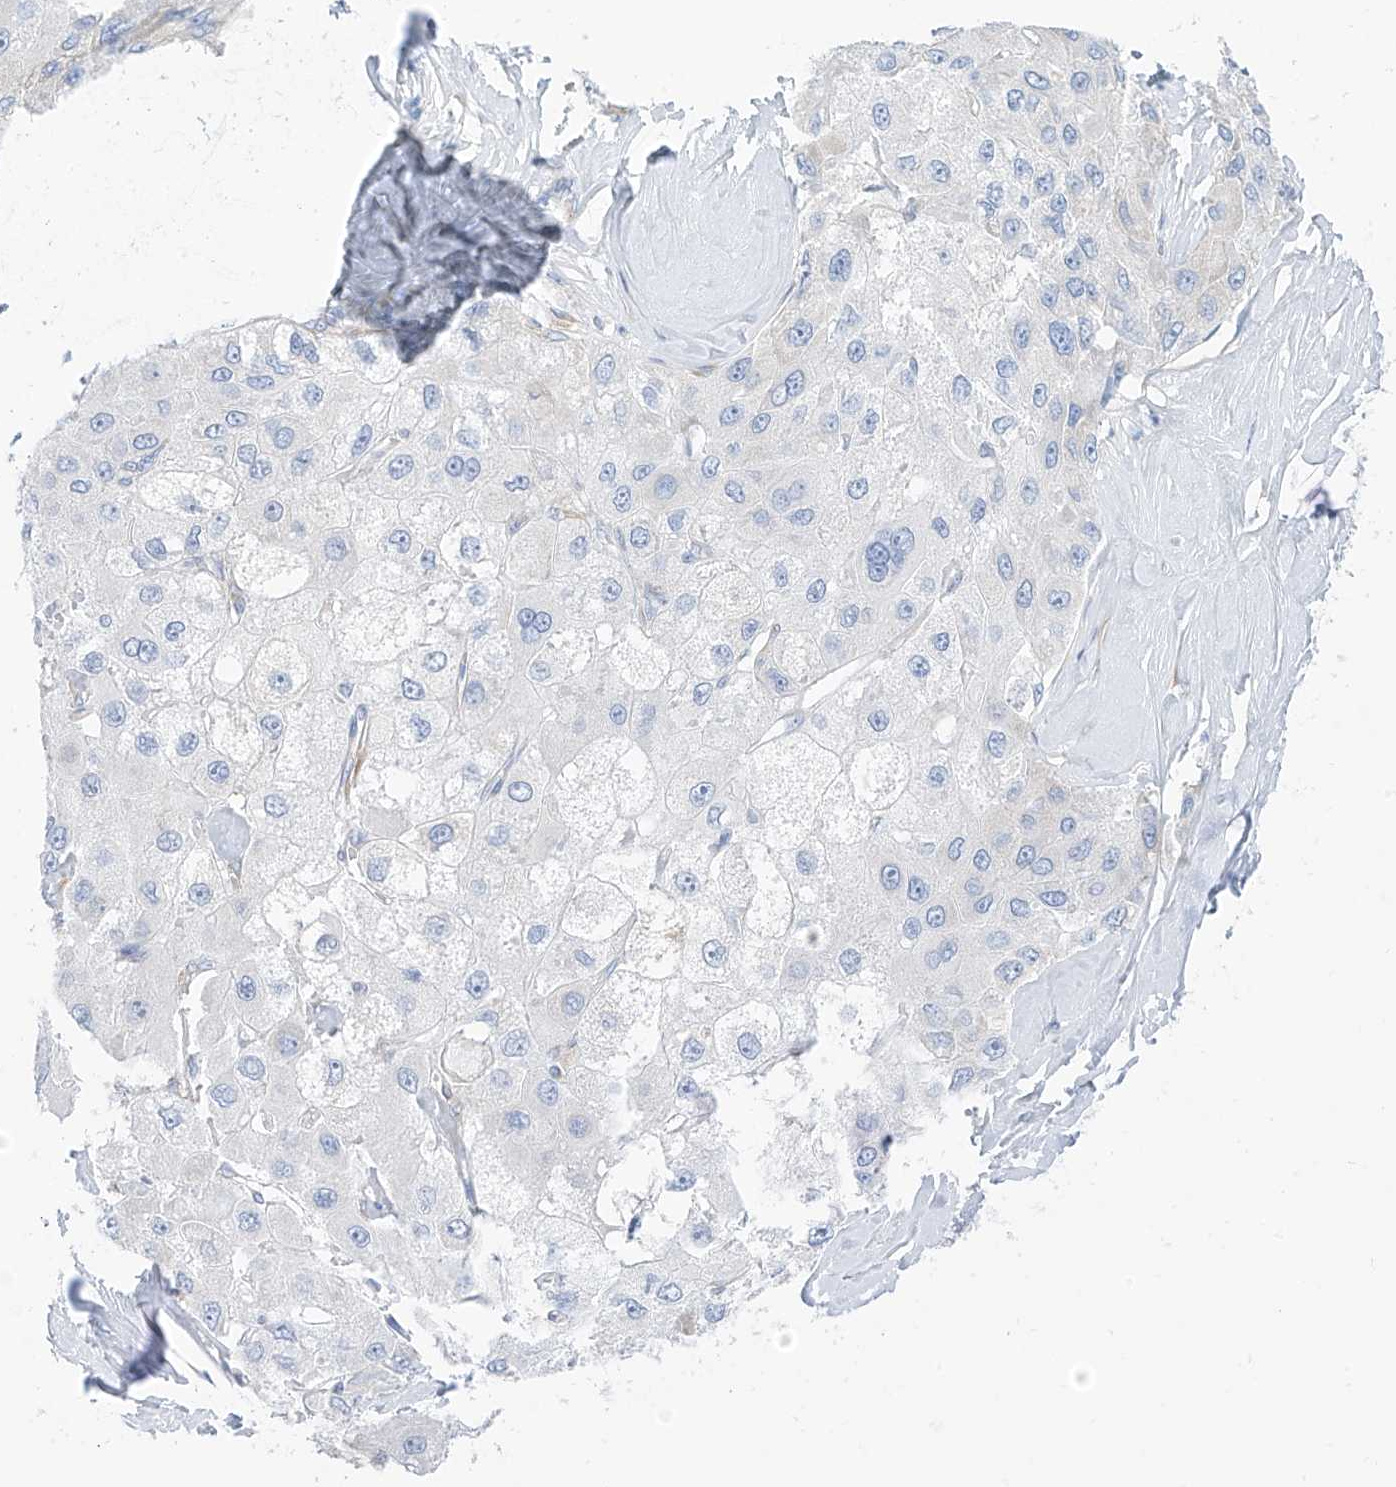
{"staining": {"intensity": "negative", "quantity": "none", "location": "none"}, "tissue": "liver cancer", "cell_type": "Tumor cells", "image_type": "cancer", "snomed": [{"axis": "morphology", "description": "Carcinoma, Hepatocellular, NOS"}, {"axis": "topography", "description": "Liver"}], "caption": "Immunohistochemistry histopathology image of neoplastic tissue: hepatocellular carcinoma (liver) stained with DAB (3,3'-diaminobenzidine) demonstrates no significant protein expression in tumor cells.", "gene": "RCN2", "patient": {"sex": "male", "age": 80}}